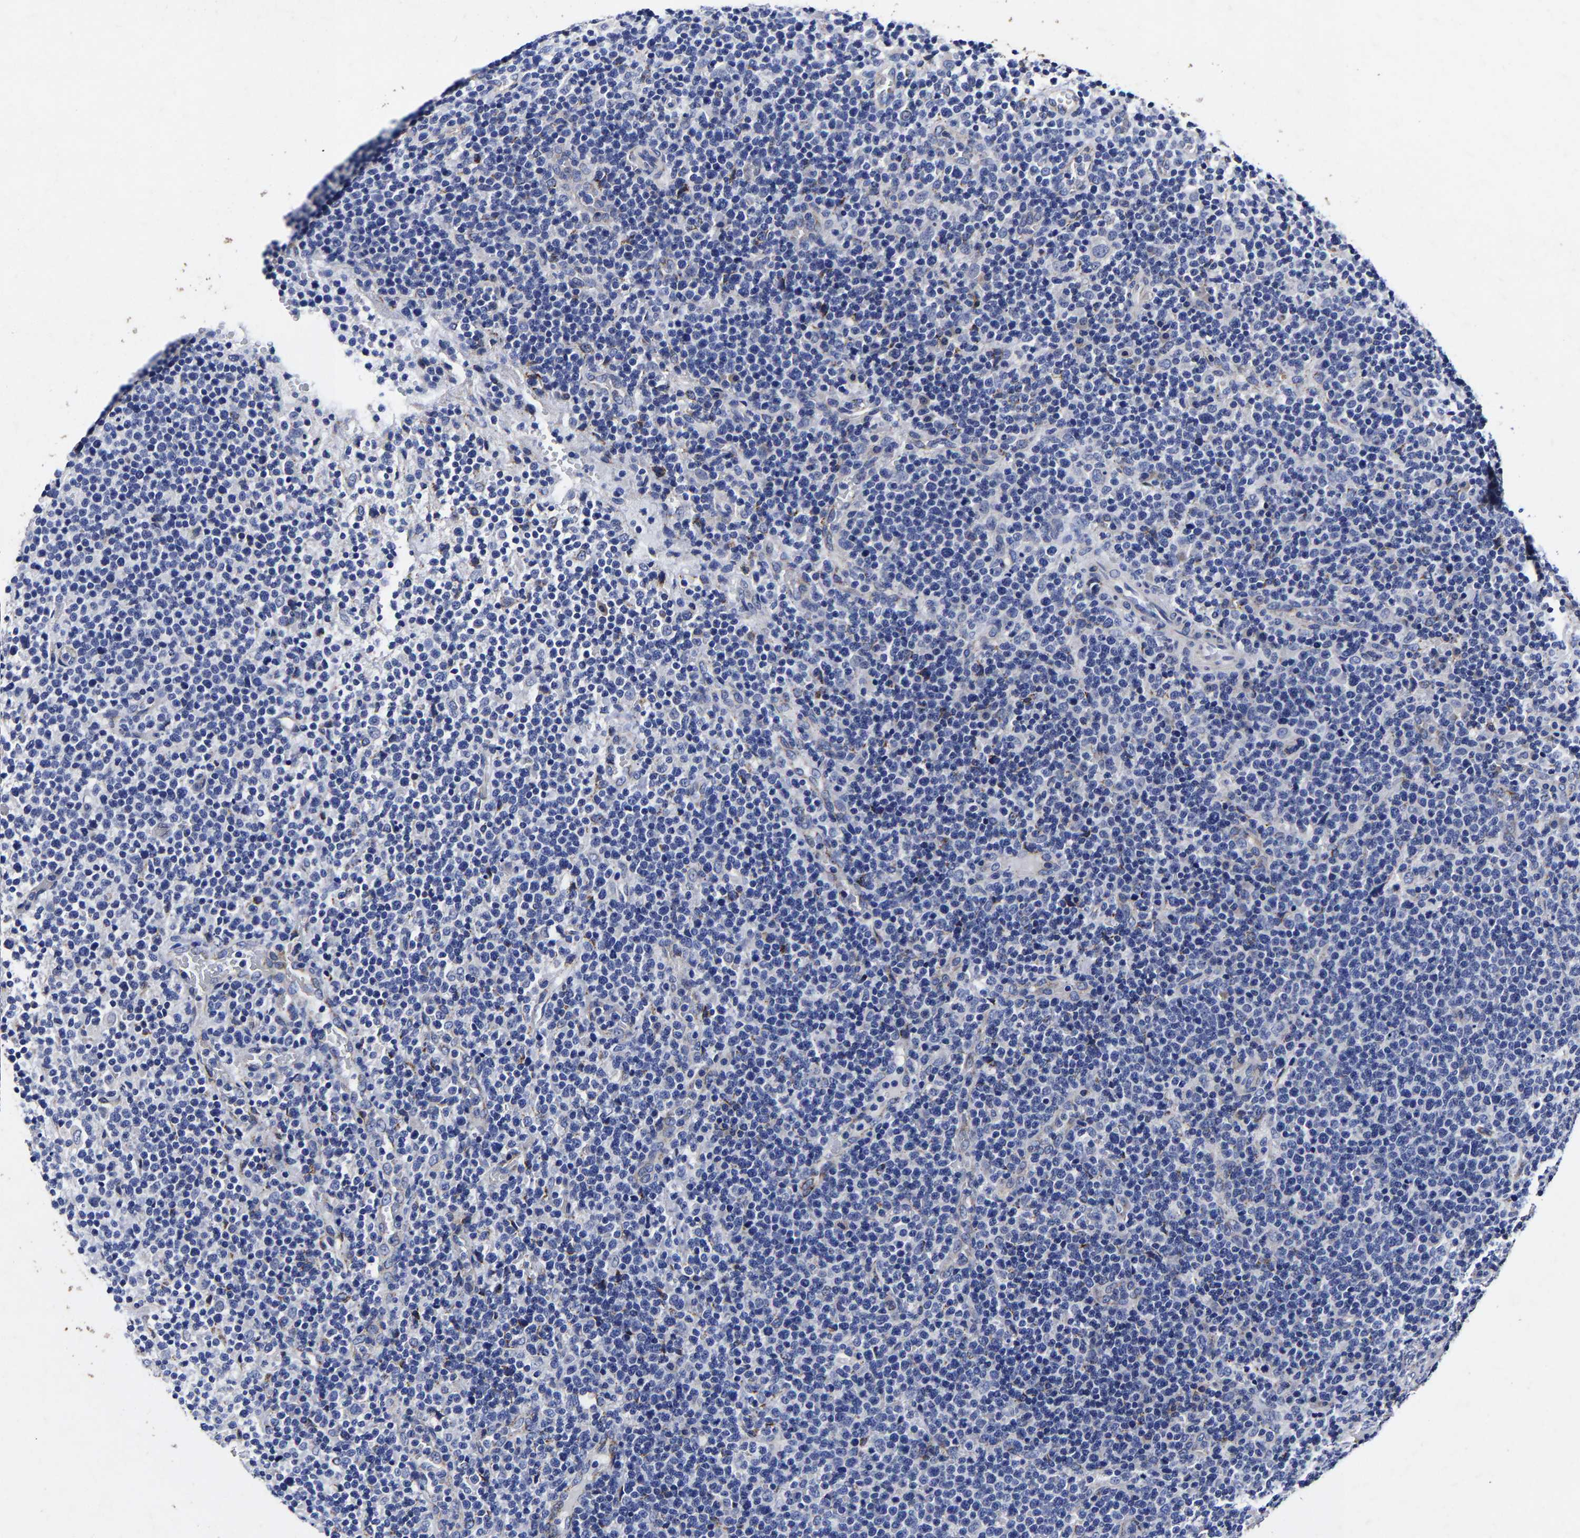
{"staining": {"intensity": "negative", "quantity": "none", "location": "none"}, "tissue": "lymphoma", "cell_type": "Tumor cells", "image_type": "cancer", "snomed": [{"axis": "morphology", "description": "Malignant lymphoma, non-Hodgkin's type, High grade"}, {"axis": "topography", "description": "Lymph node"}], "caption": "High power microscopy histopathology image of an IHC histopathology image of lymphoma, revealing no significant positivity in tumor cells.", "gene": "AASS", "patient": {"sex": "male", "age": 61}}